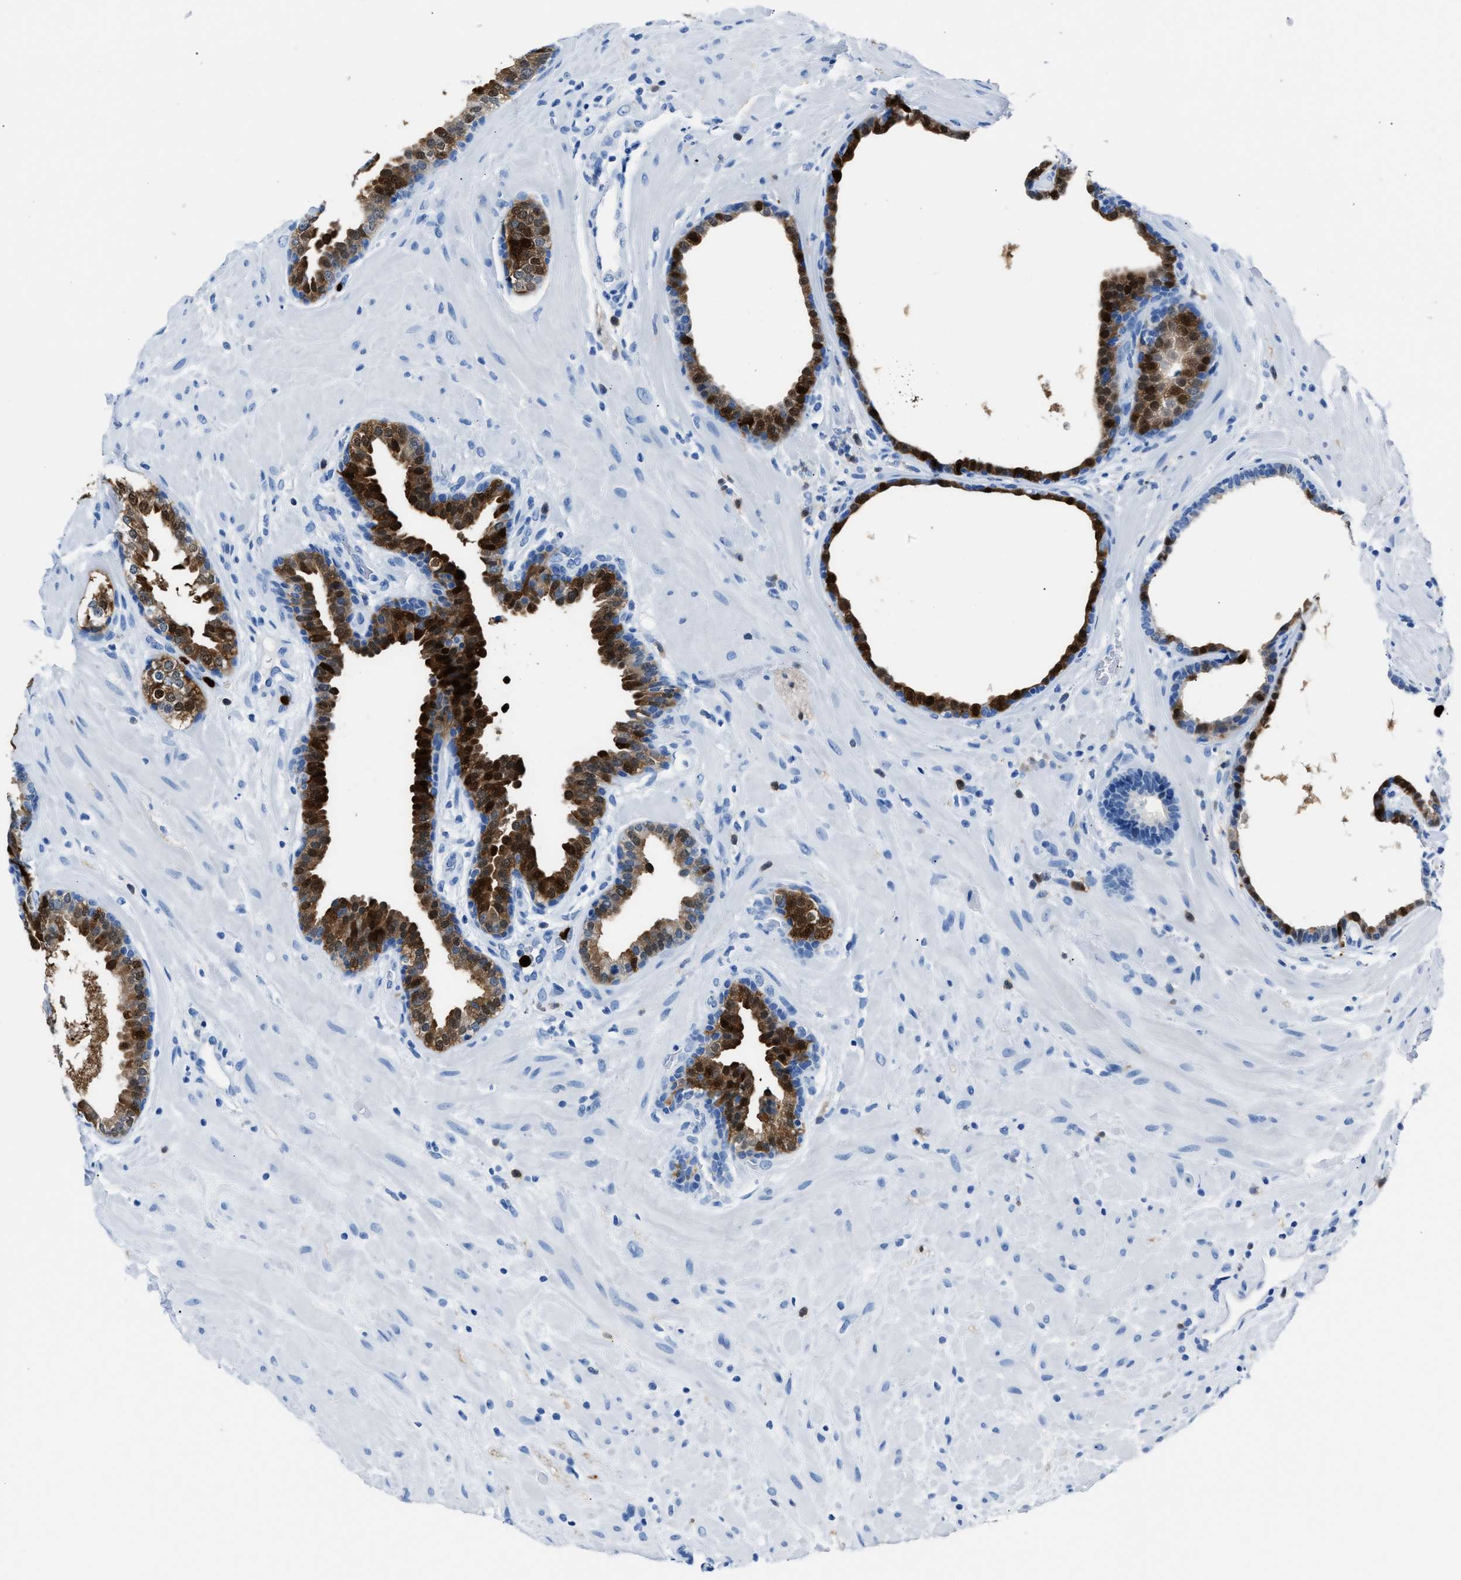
{"staining": {"intensity": "strong", "quantity": "25%-75%", "location": "cytoplasmic/membranous,nuclear"}, "tissue": "prostate", "cell_type": "Glandular cells", "image_type": "normal", "snomed": [{"axis": "morphology", "description": "Normal tissue, NOS"}, {"axis": "topography", "description": "Prostate"}], "caption": "IHC of benign prostate reveals high levels of strong cytoplasmic/membranous,nuclear positivity in about 25%-75% of glandular cells.", "gene": "S100P", "patient": {"sex": "male", "age": 51}}